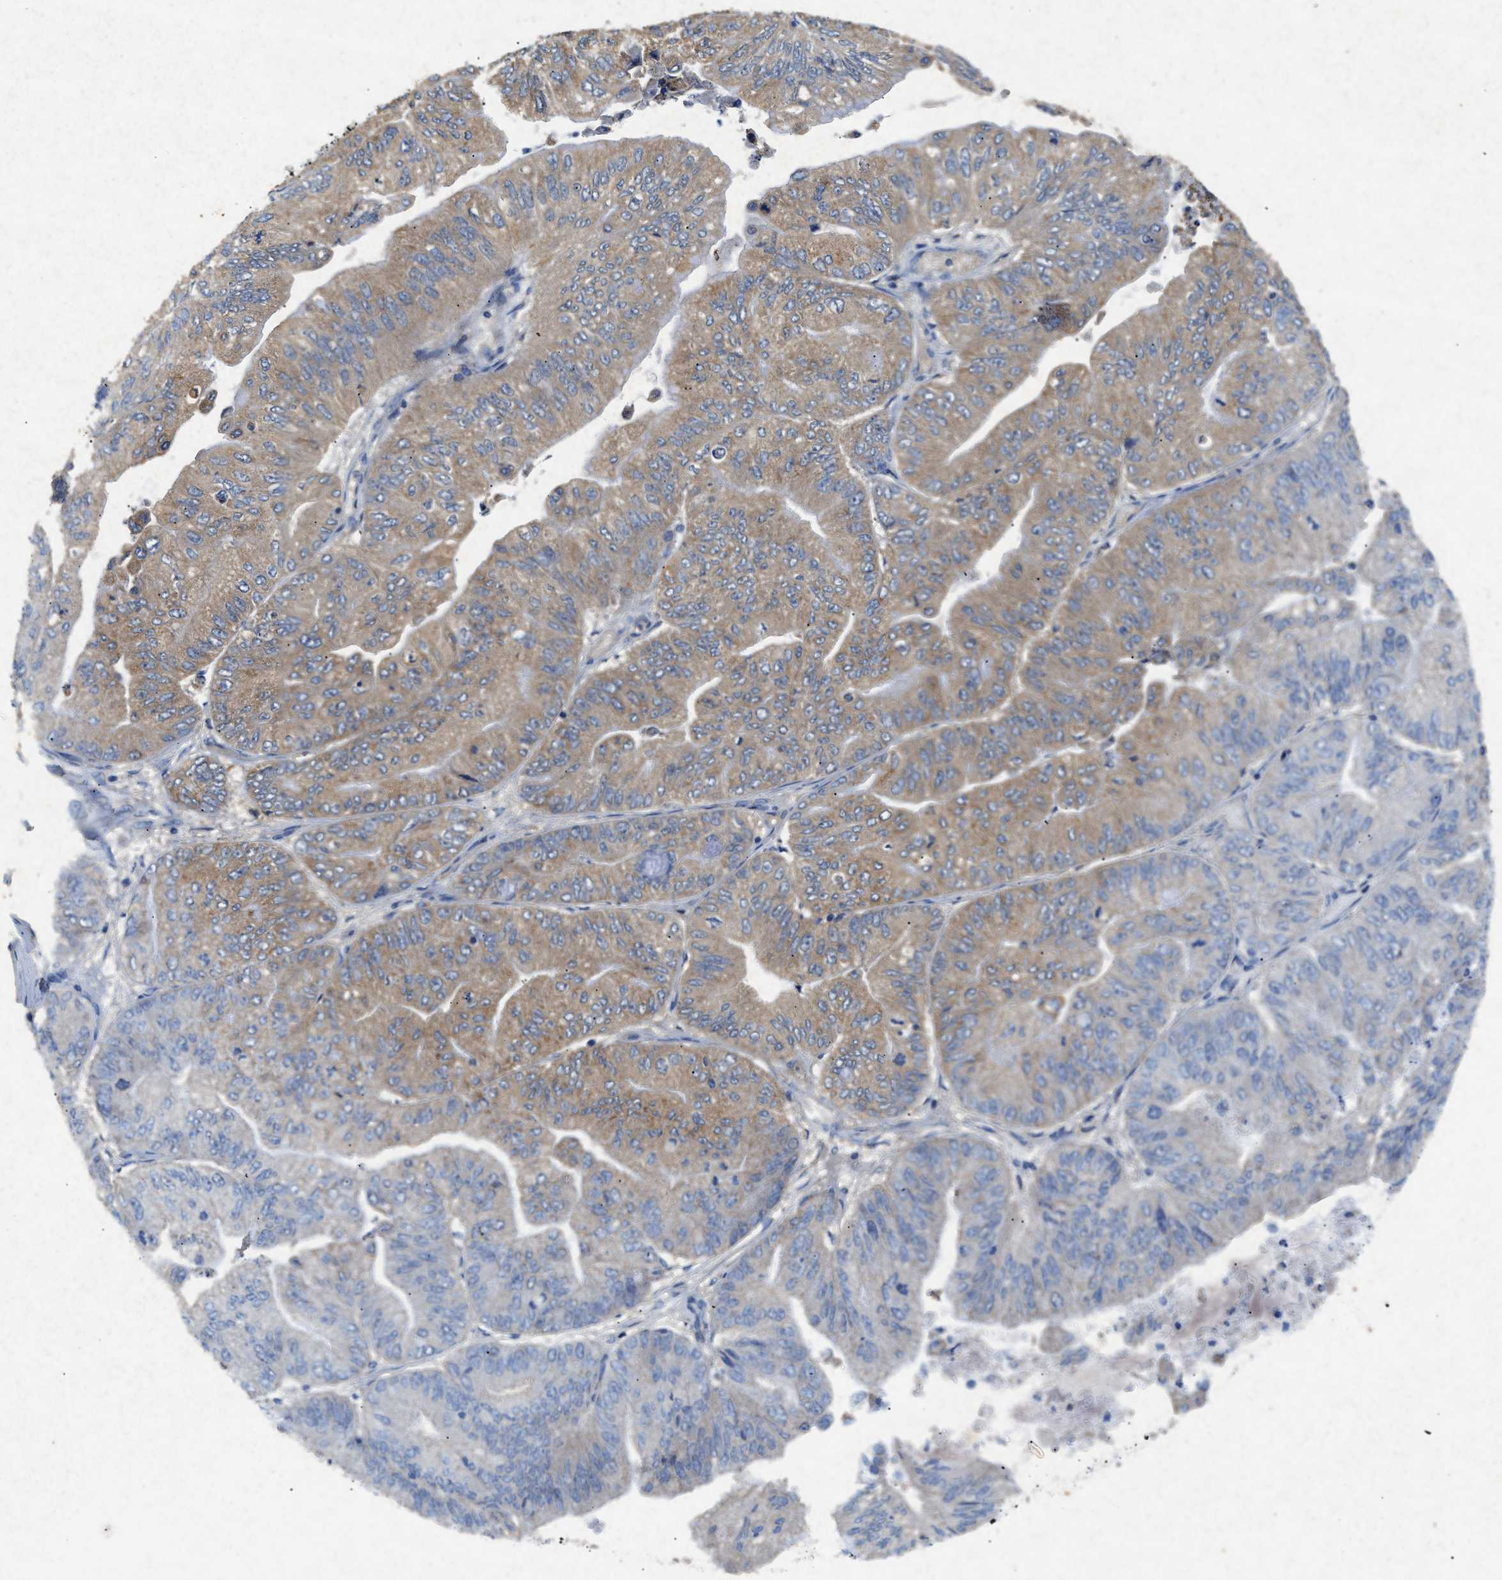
{"staining": {"intensity": "moderate", "quantity": ">75%", "location": "cytoplasmic/membranous"}, "tissue": "ovarian cancer", "cell_type": "Tumor cells", "image_type": "cancer", "snomed": [{"axis": "morphology", "description": "Cystadenocarcinoma, mucinous, NOS"}, {"axis": "topography", "description": "Ovary"}], "caption": "Immunohistochemical staining of ovarian mucinous cystadenocarcinoma displays medium levels of moderate cytoplasmic/membranous expression in about >75% of tumor cells.", "gene": "CDK15", "patient": {"sex": "female", "age": 61}}